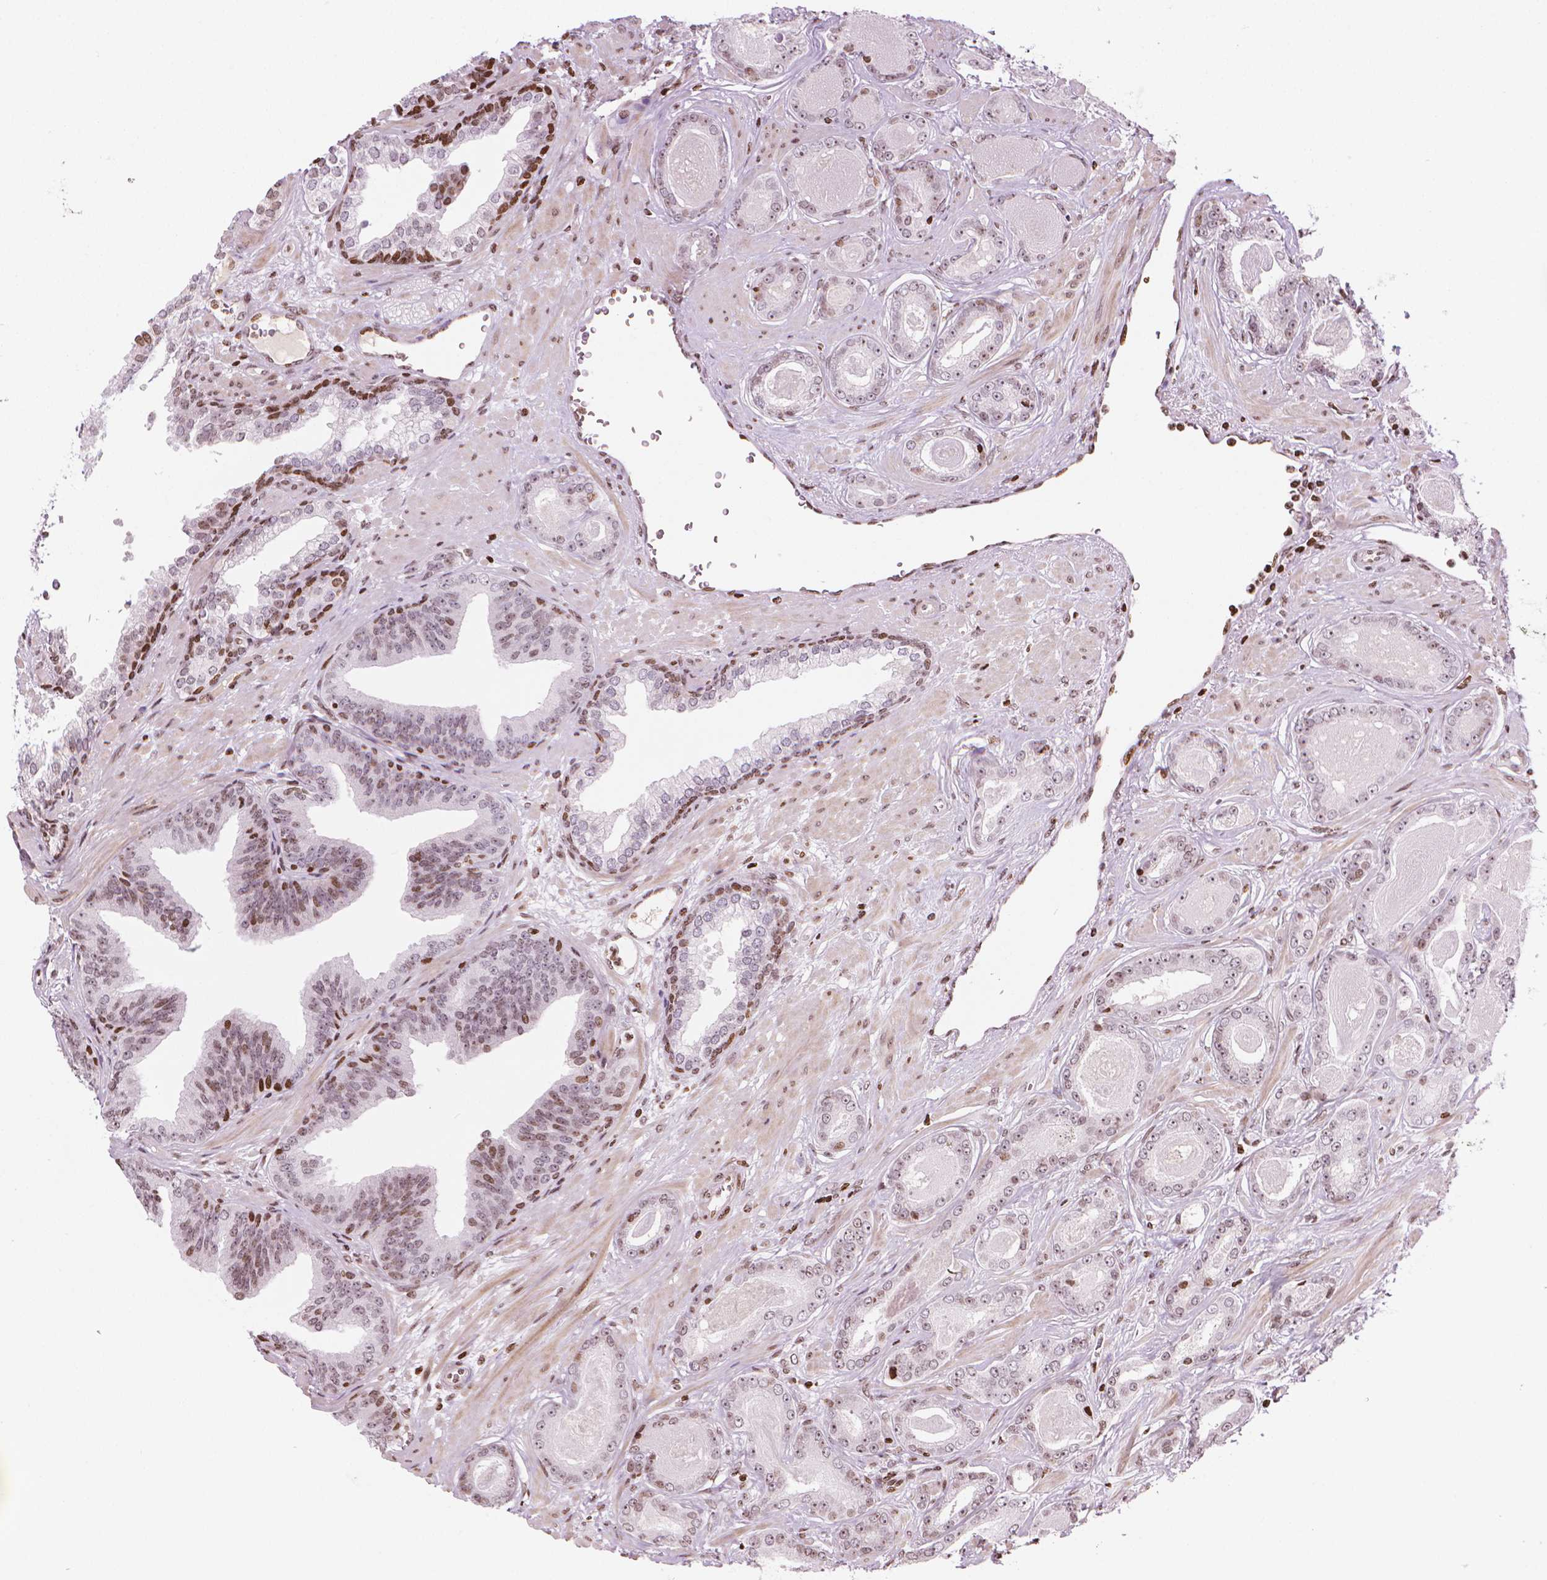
{"staining": {"intensity": "weak", "quantity": "<25%", "location": "nuclear"}, "tissue": "prostate cancer", "cell_type": "Tumor cells", "image_type": "cancer", "snomed": [{"axis": "morphology", "description": "Adenocarcinoma, Low grade"}, {"axis": "topography", "description": "Prostate"}], "caption": "Immunohistochemistry image of human low-grade adenocarcinoma (prostate) stained for a protein (brown), which shows no positivity in tumor cells.", "gene": "PIP4K2A", "patient": {"sex": "male", "age": 61}}